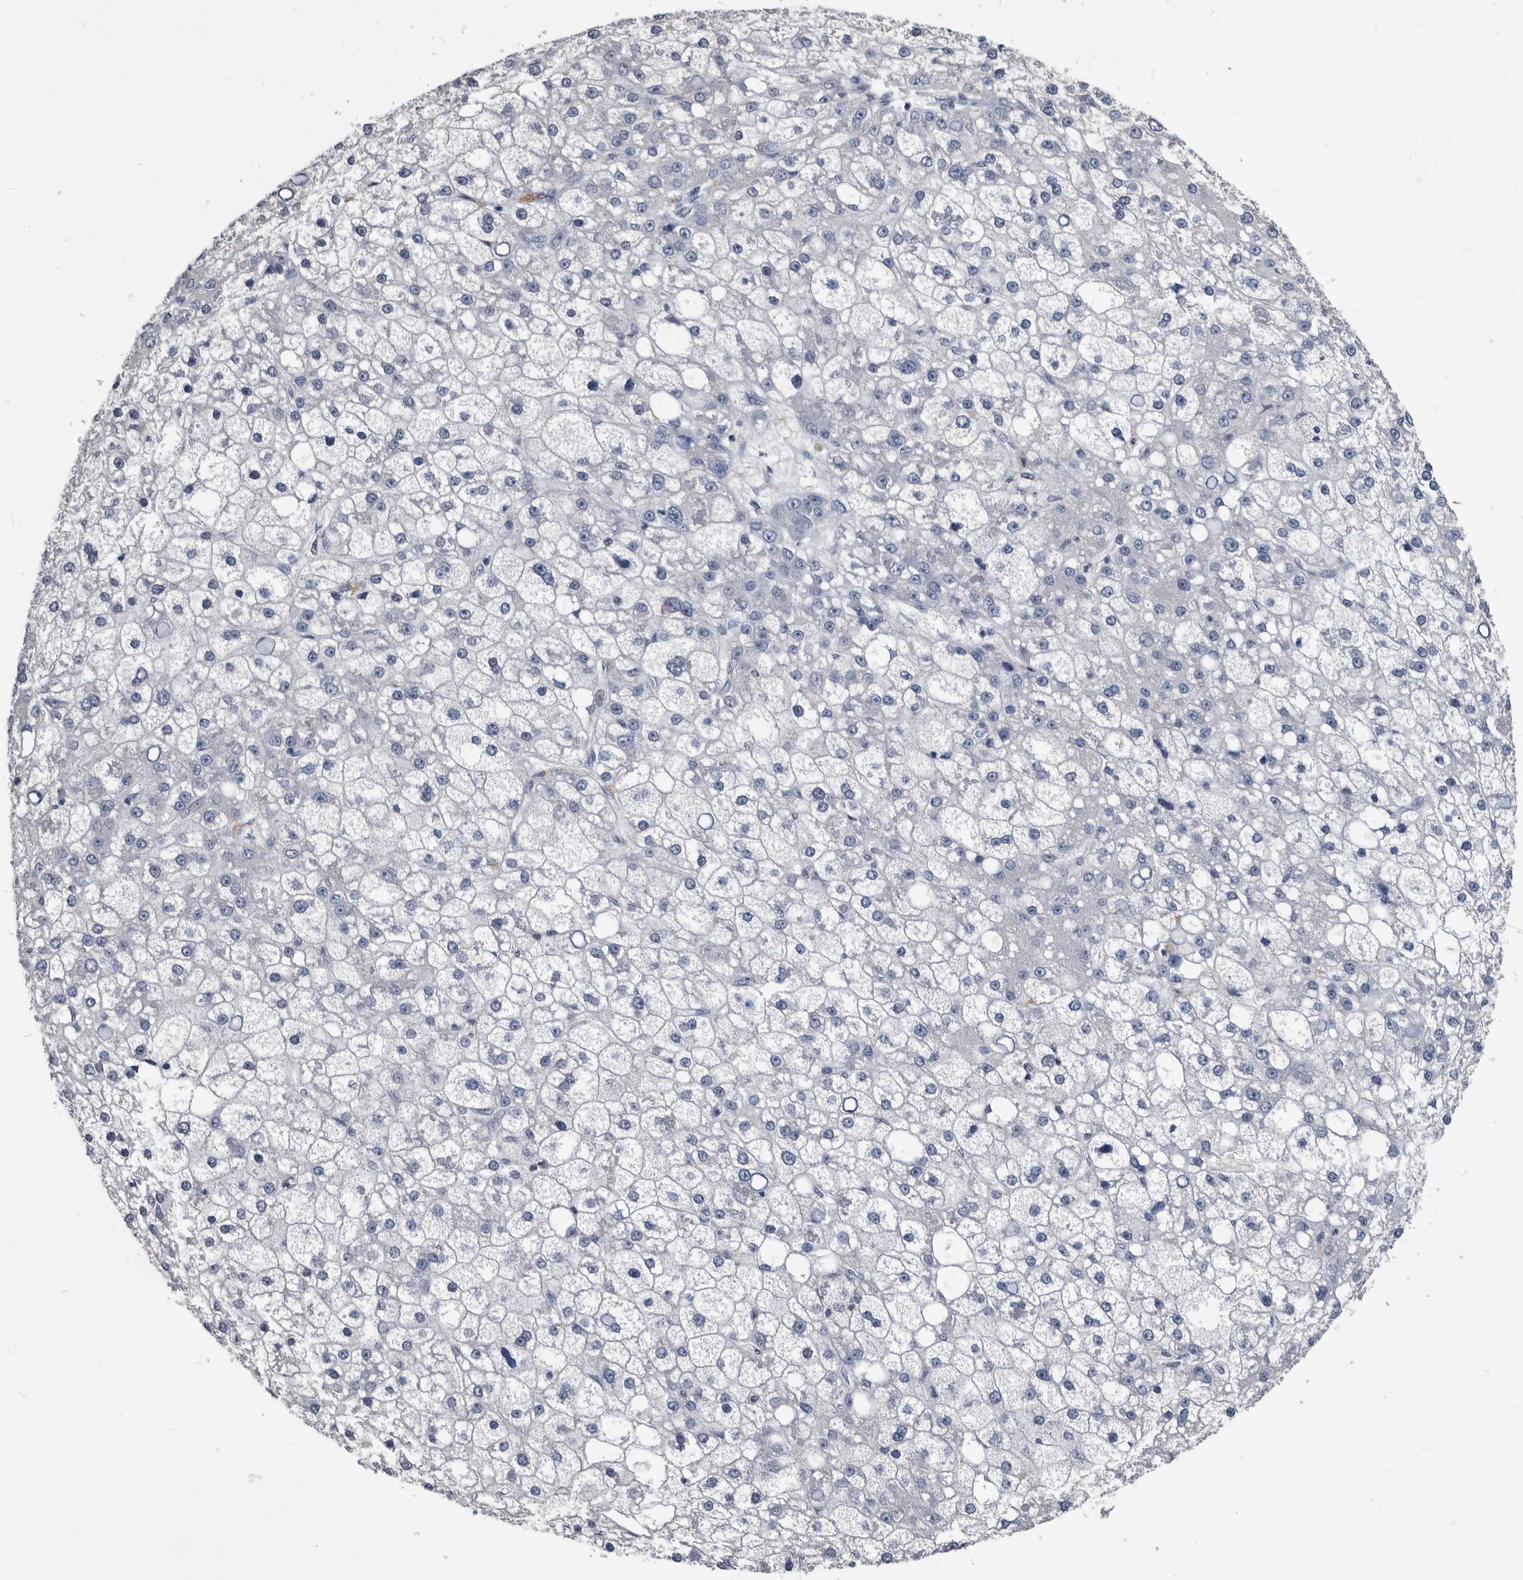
{"staining": {"intensity": "negative", "quantity": "none", "location": "none"}, "tissue": "liver cancer", "cell_type": "Tumor cells", "image_type": "cancer", "snomed": [{"axis": "morphology", "description": "Carcinoma, Hepatocellular, NOS"}, {"axis": "topography", "description": "Liver"}], "caption": "The photomicrograph displays no significant positivity in tumor cells of liver hepatocellular carcinoma. The staining was performed using DAB to visualize the protein expression in brown, while the nuclei were stained in blue with hematoxylin (Magnification: 20x).", "gene": "PDXK", "patient": {"sex": "male", "age": 67}}